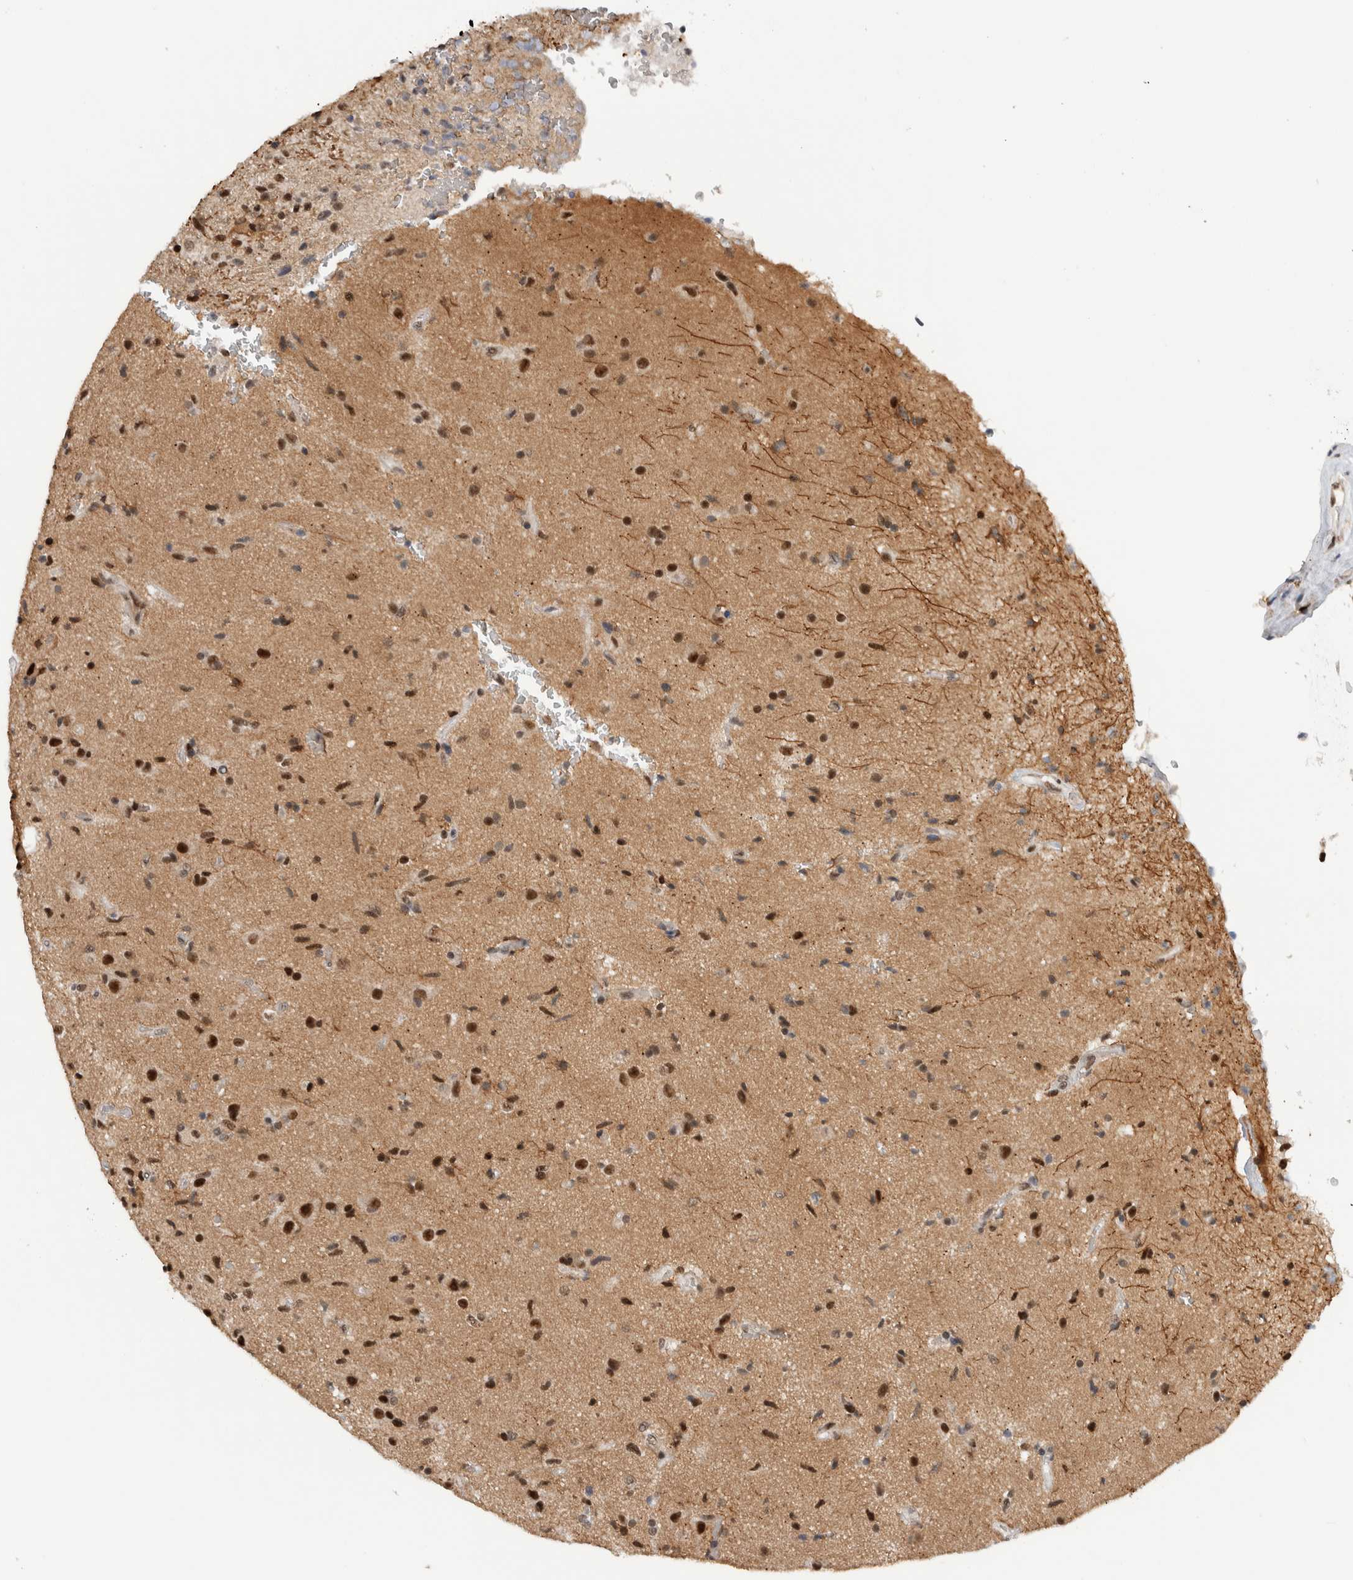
{"staining": {"intensity": "moderate", "quantity": "25%-75%", "location": "nuclear"}, "tissue": "glioma", "cell_type": "Tumor cells", "image_type": "cancer", "snomed": [{"axis": "morphology", "description": "Glioma, malignant, High grade"}, {"axis": "topography", "description": "Brain"}], "caption": "Protein expression analysis of glioma demonstrates moderate nuclear expression in approximately 25%-75% of tumor cells.", "gene": "NCAPG2", "patient": {"sex": "male", "age": 72}}